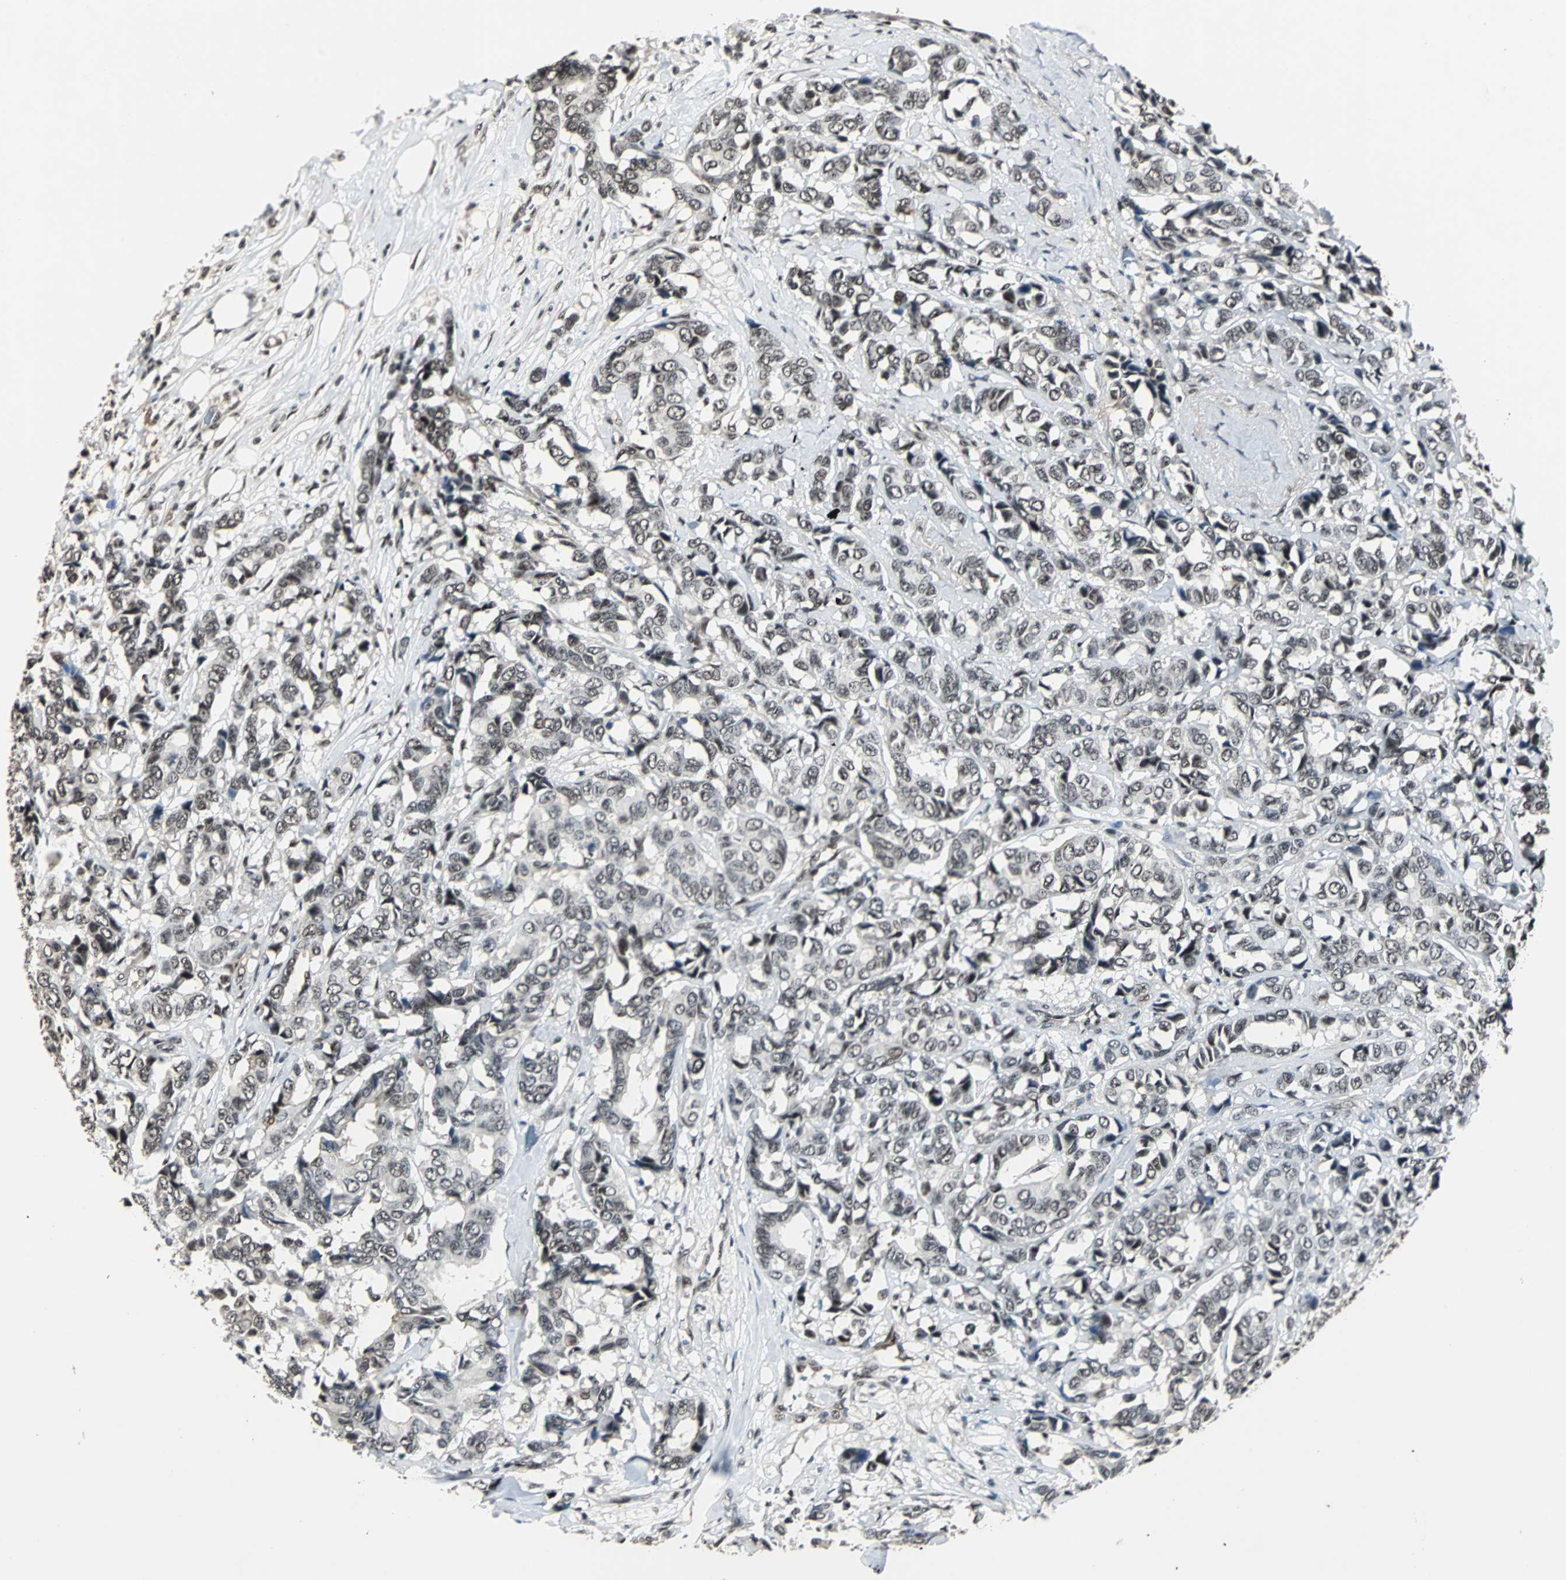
{"staining": {"intensity": "weak", "quantity": "25%-75%", "location": "nuclear"}, "tissue": "breast cancer", "cell_type": "Tumor cells", "image_type": "cancer", "snomed": [{"axis": "morphology", "description": "Duct carcinoma"}, {"axis": "topography", "description": "Breast"}], "caption": "This micrograph reveals IHC staining of breast cancer (invasive ductal carcinoma), with low weak nuclear expression in about 25%-75% of tumor cells.", "gene": "MKX", "patient": {"sex": "female", "age": 87}}